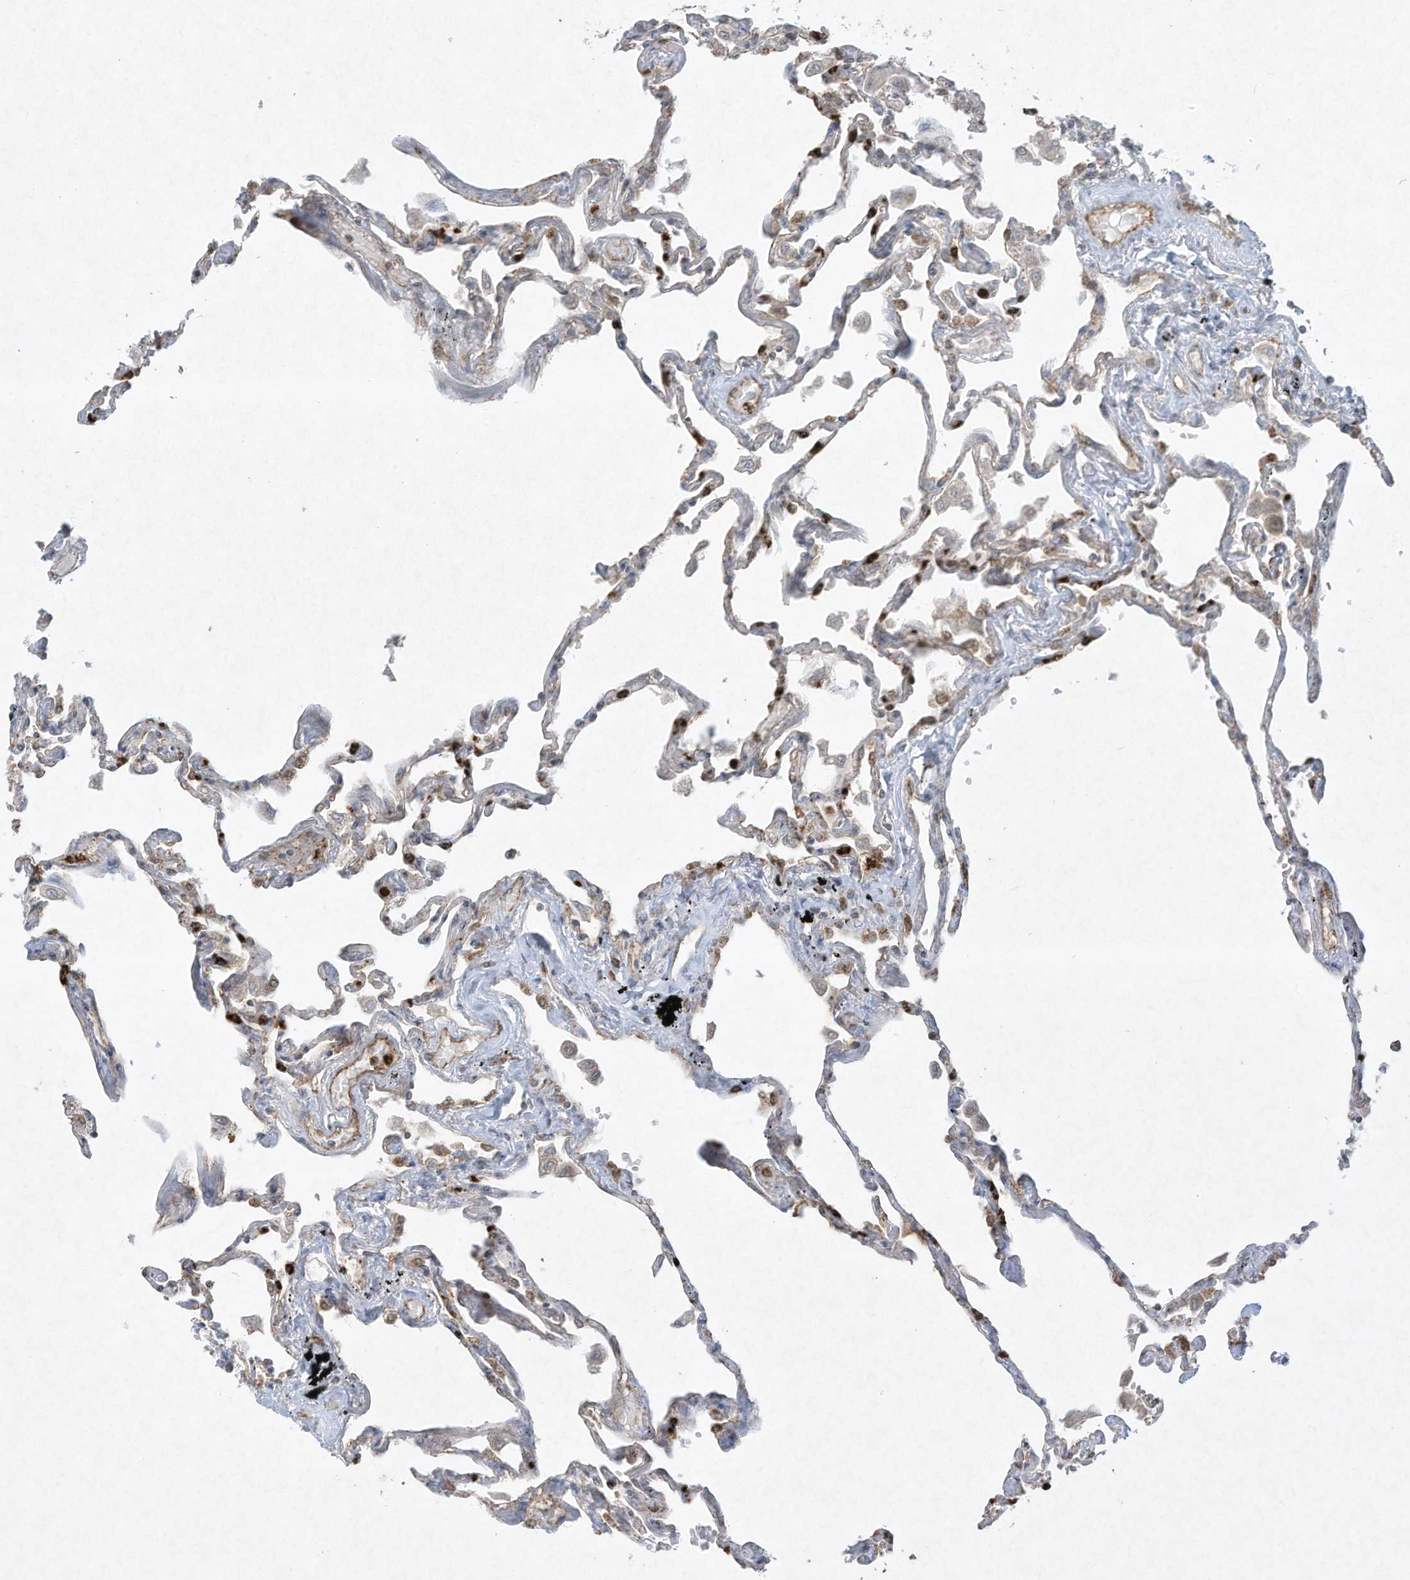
{"staining": {"intensity": "moderate", "quantity": ">75%", "location": "cytoplasmic/membranous"}, "tissue": "lung", "cell_type": "Alveolar cells", "image_type": "normal", "snomed": [{"axis": "morphology", "description": "Normal tissue, NOS"}, {"axis": "topography", "description": "Lung"}], "caption": "Protein staining by immunohistochemistry demonstrates moderate cytoplasmic/membranous positivity in approximately >75% of alveolar cells in unremarkable lung.", "gene": "CHRNA4", "patient": {"sex": "female", "age": 67}}